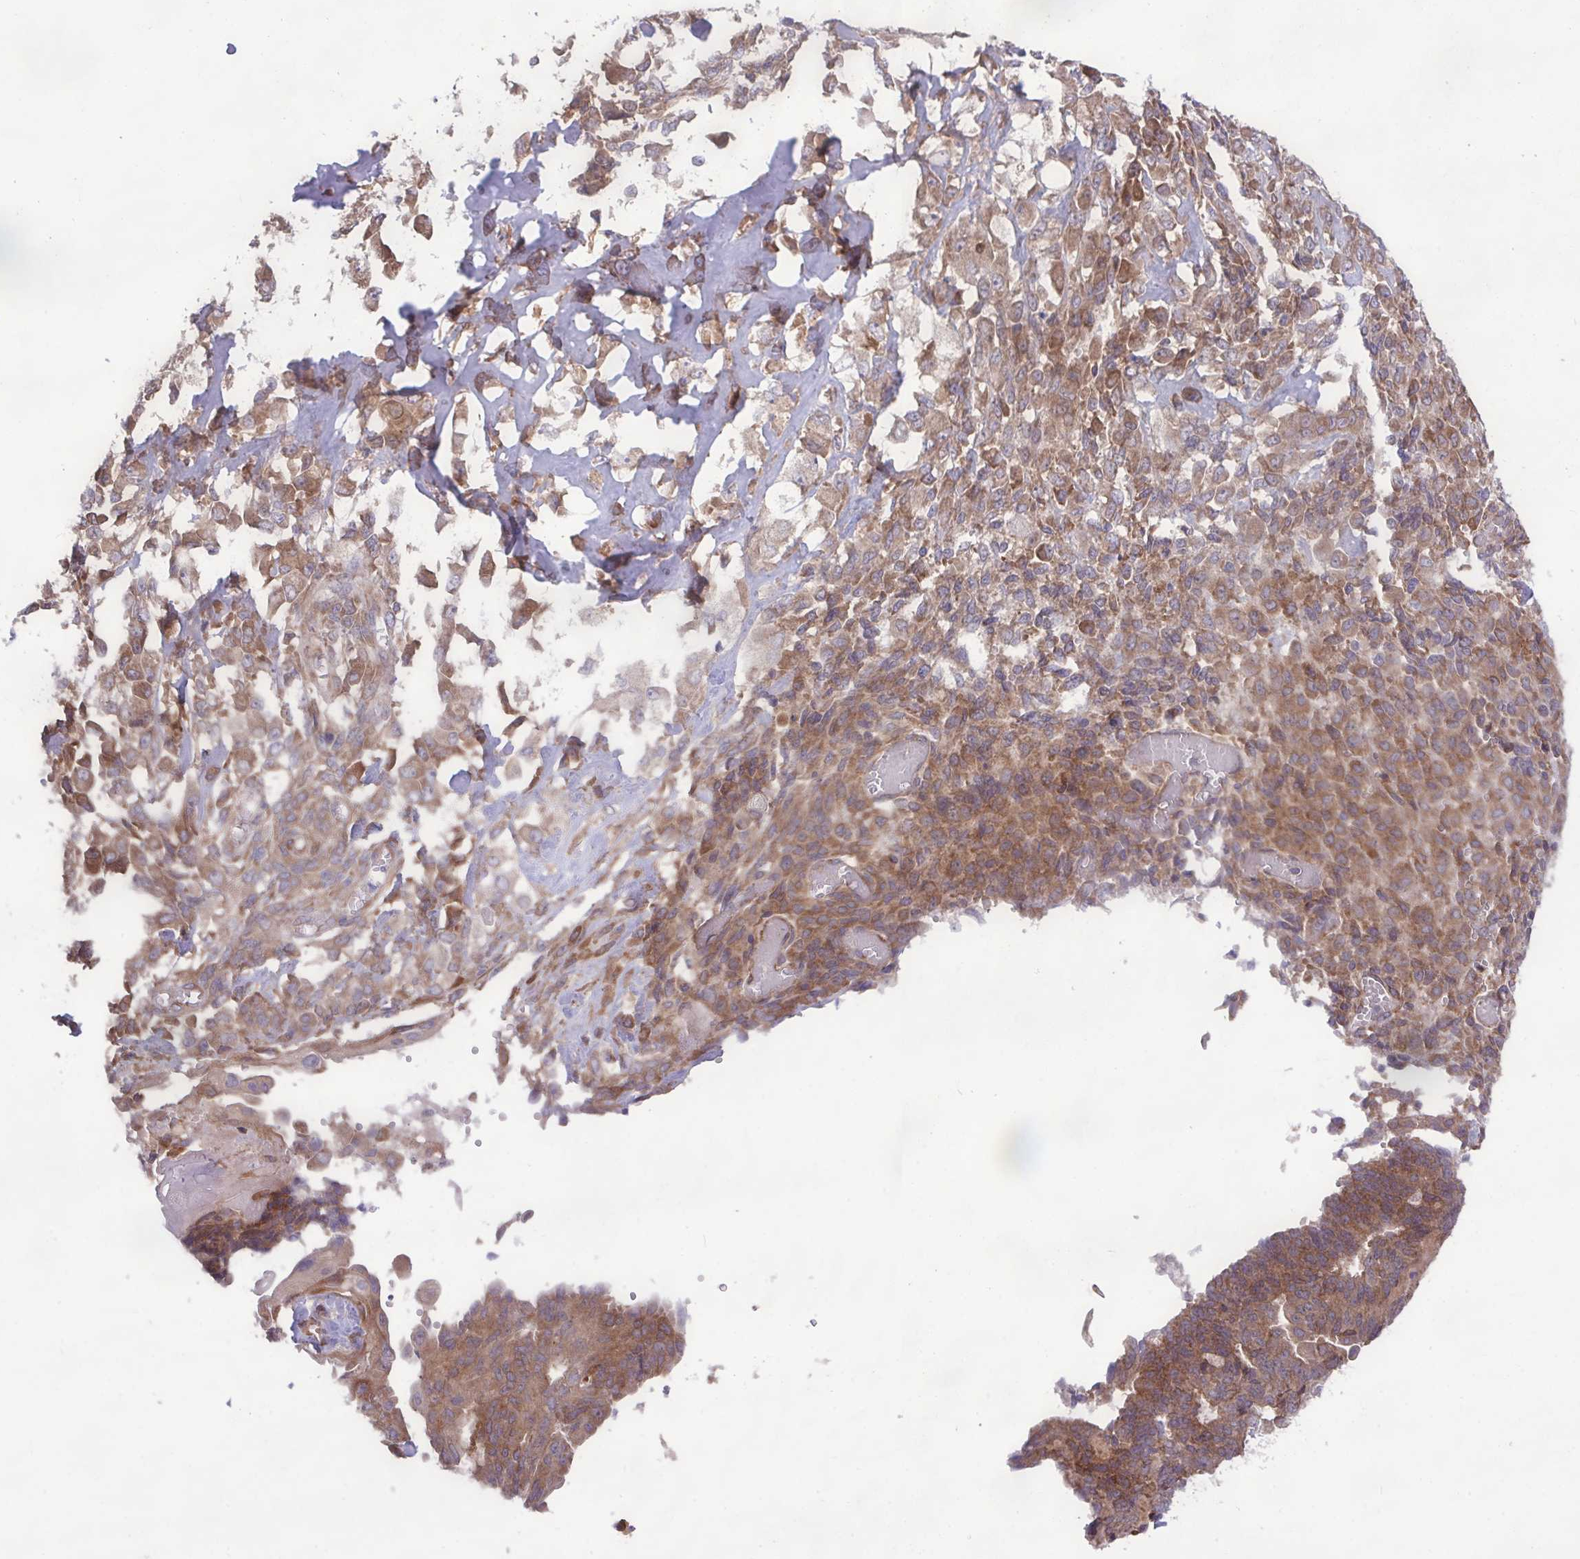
{"staining": {"intensity": "moderate", "quantity": ">75%", "location": "cytoplasmic/membranous"}, "tissue": "endometrial cancer", "cell_type": "Tumor cells", "image_type": "cancer", "snomed": [{"axis": "morphology", "description": "Adenocarcinoma, NOS"}, {"axis": "topography", "description": "Endometrium"}], "caption": "Protein staining displays moderate cytoplasmic/membranous expression in approximately >75% of tumor cells in adenocarcinoma (endometrial).", "gene": "MEGF6", "patient": {"sex": "female", "age": 32}}